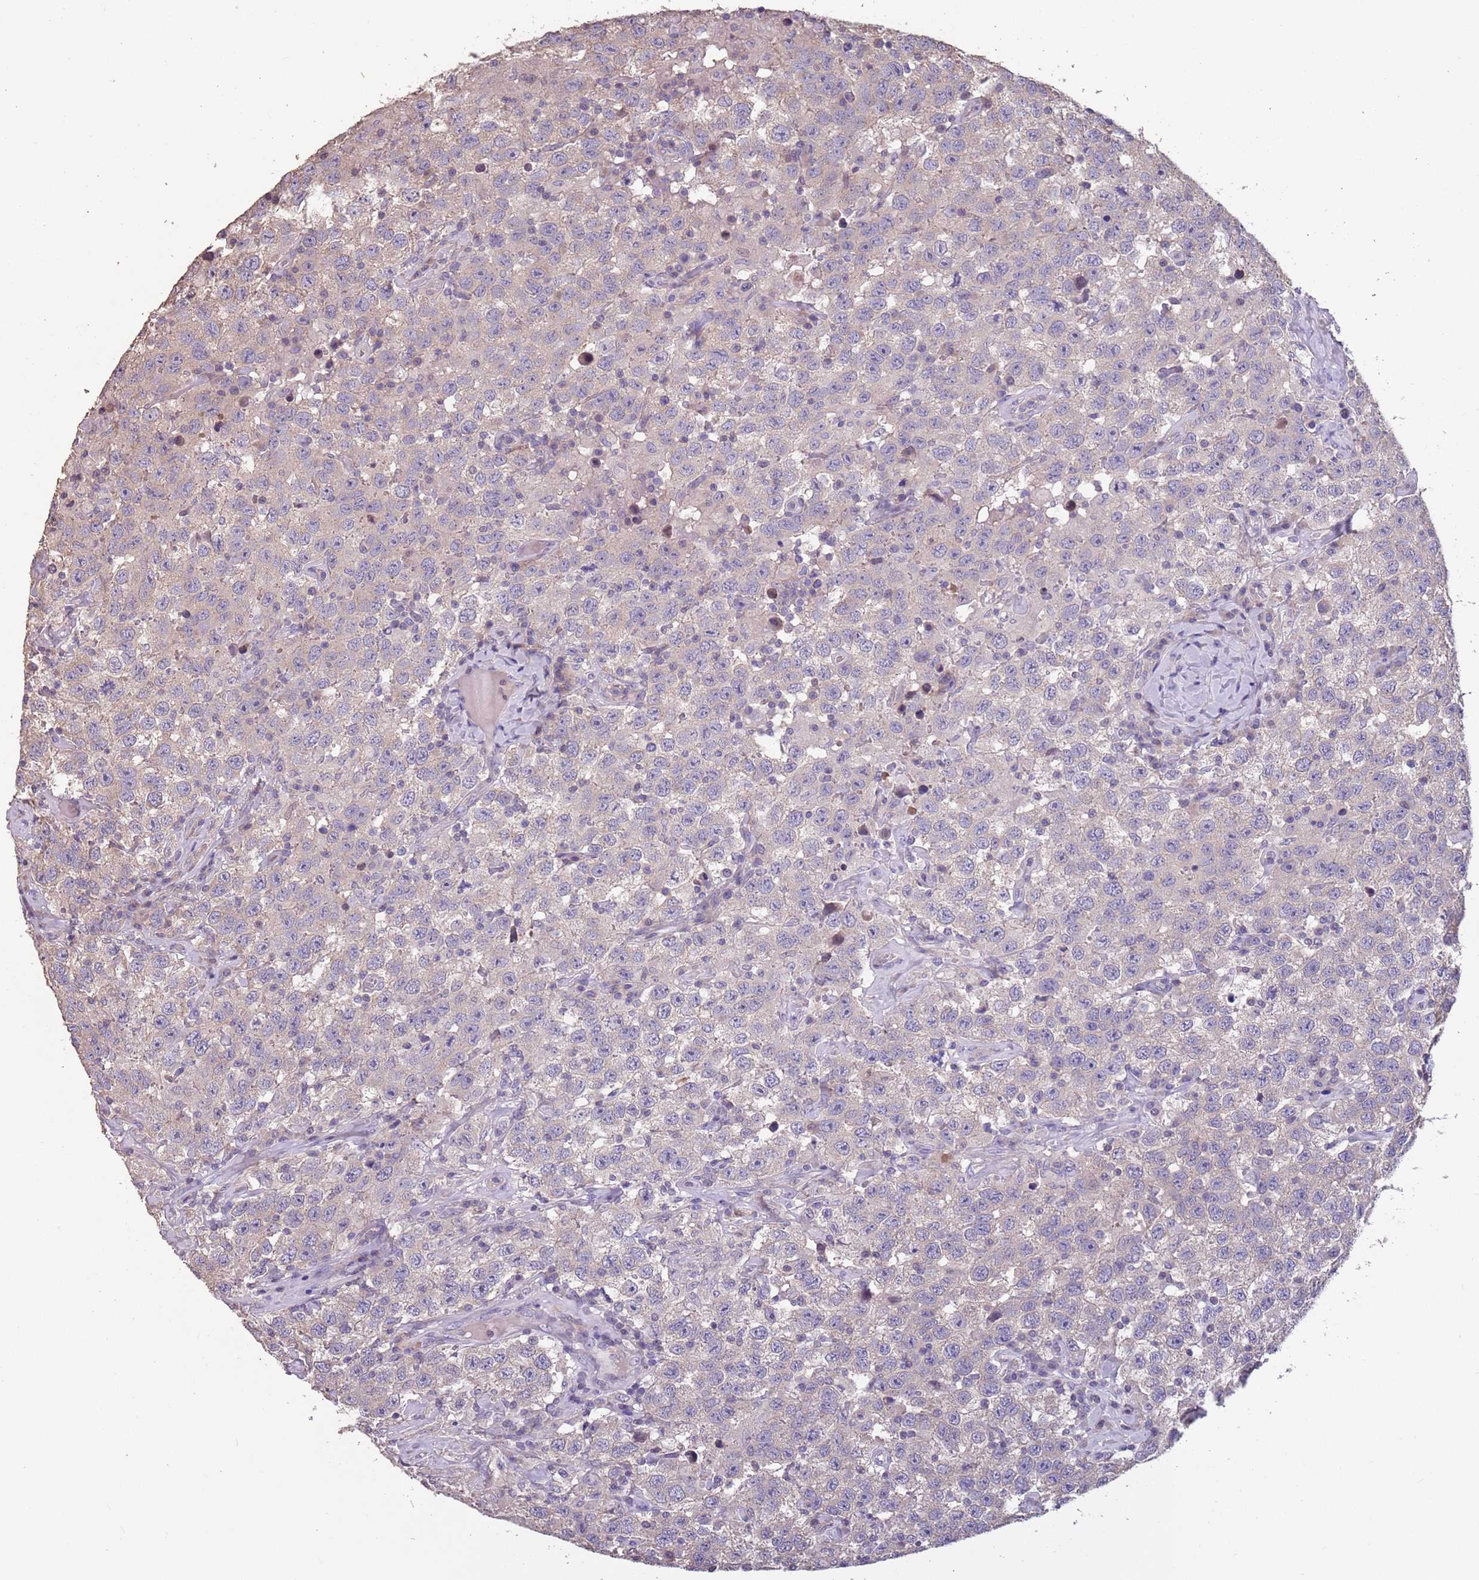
{"staining": {"intensity": "weak", "quantity": "<25%", "location": "cytoplasmic/membranous"}, "tissue": "testis cancer", "cell_type": "Tumor cells", "image_type": "cancer", "snomed": [{"axis": "morphology", "description": "Seminoma, NOS"}, {"axis": "topography", "description": "Testis"}], "caption": "Seminoma (testis) stained for a protein using immunohistochemistry exhibits no positivity tumor cells.", "gene": "MBD3L1", "patient": {"sex": "male", "age": 41}}